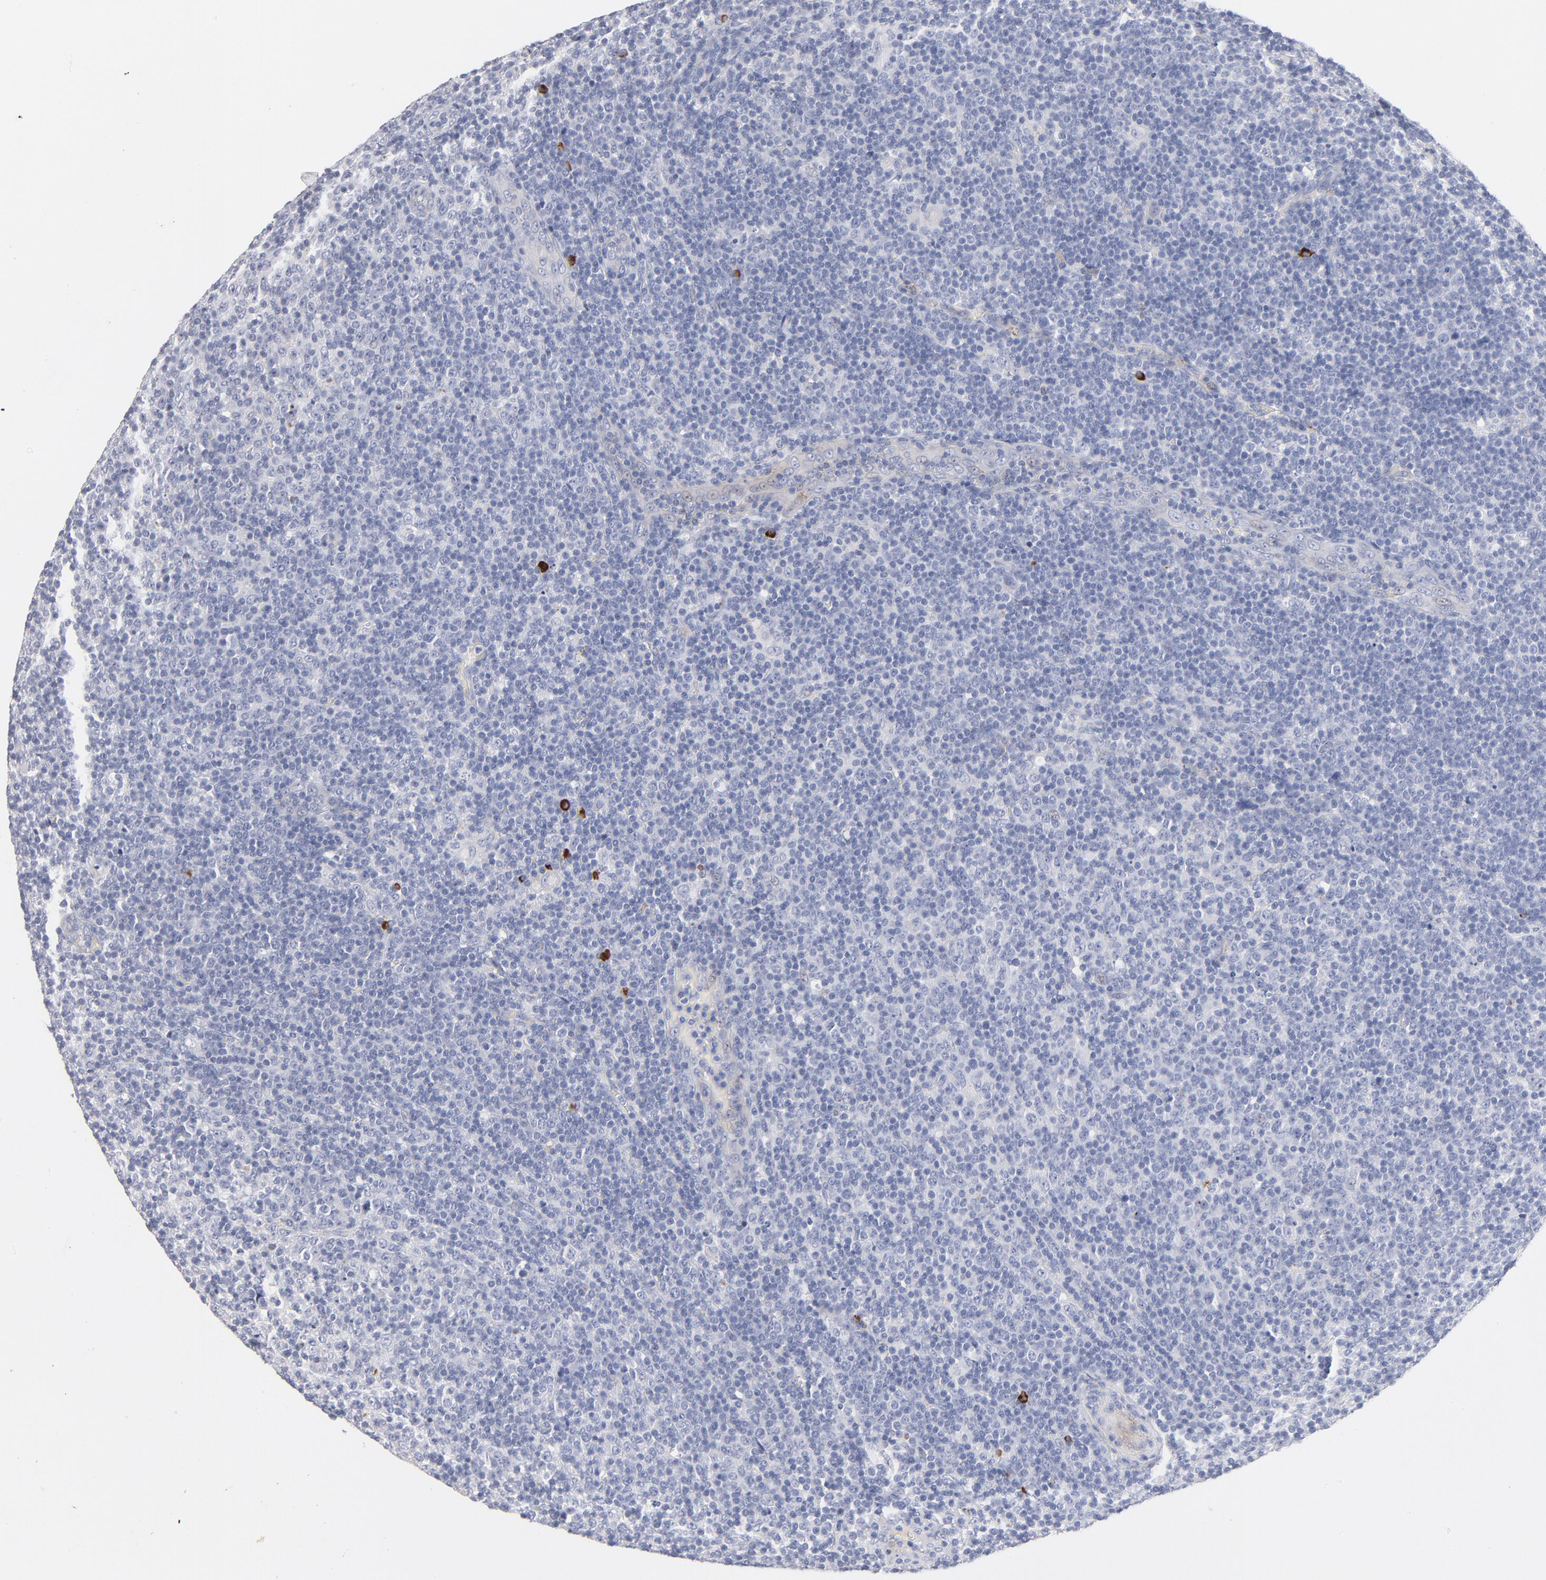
{"staining": {"intensity": "strong", "quantity": "<25%", "location": "cytoplasmic/membranous"}, "tissue": "lymphoma", "cell_type": "Tumor cells", "image_type": "cancer", "snomed": [{"axis": "morphology", "description": "Malignant lymphoma, non-Hodgkin's type, Low grade"}, {"axis": "topography", "description": "Lymph node"}], "caption": "High-magnification brightfield microscopy of lymphoma stained with DAB (3,3'-diaminobenzidine) (brown) and counterstained with hematoxylin (blue). tumor cells exhibit strong cytoplasmic/membranous positivity is identified in about<25% of cells.", "gene": "PLAT", "patient": {"sex": "male", "age": 70}}